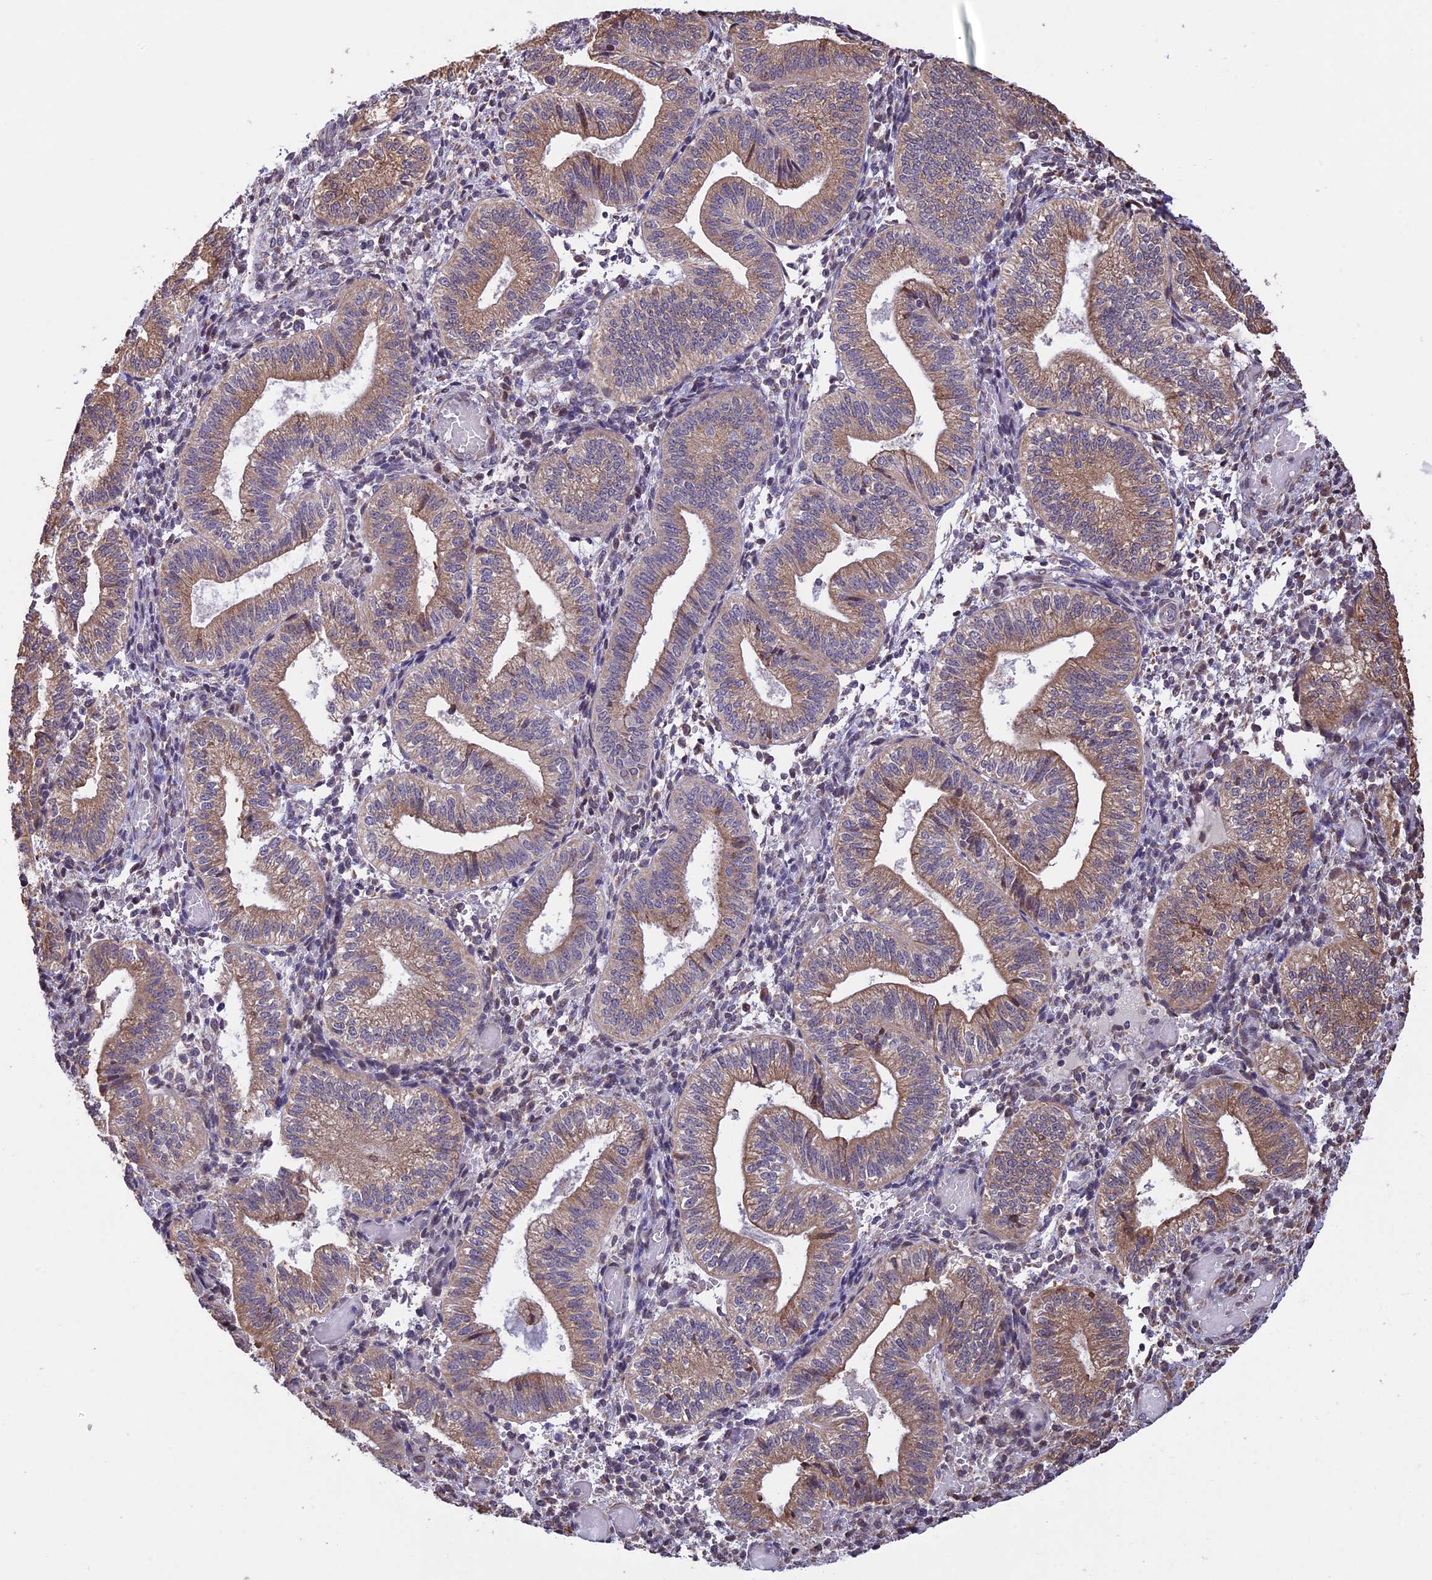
{"staining": {"intensity": "weak", "quantity": "<25%", "location": "cytoplasmic/membranous"}, "tissue": "endometrium", "cell_type": "Cells in endometrial stroma", "image_type": "normal", "snomed": [{"axis": "morphology", "description": "Normal tissue, NOS"}, {"axis": "topography", "description": "Endometrium"}], "caption": "A high-resolution photomicrograph shows immunohistochemistry (IHC) staining of unremarkable endometrium, which demonstrates no significant staining in cells in endometrial stroma.", "gene": "DMRTA2", "patient": {"sex": "female", "age": 34}}